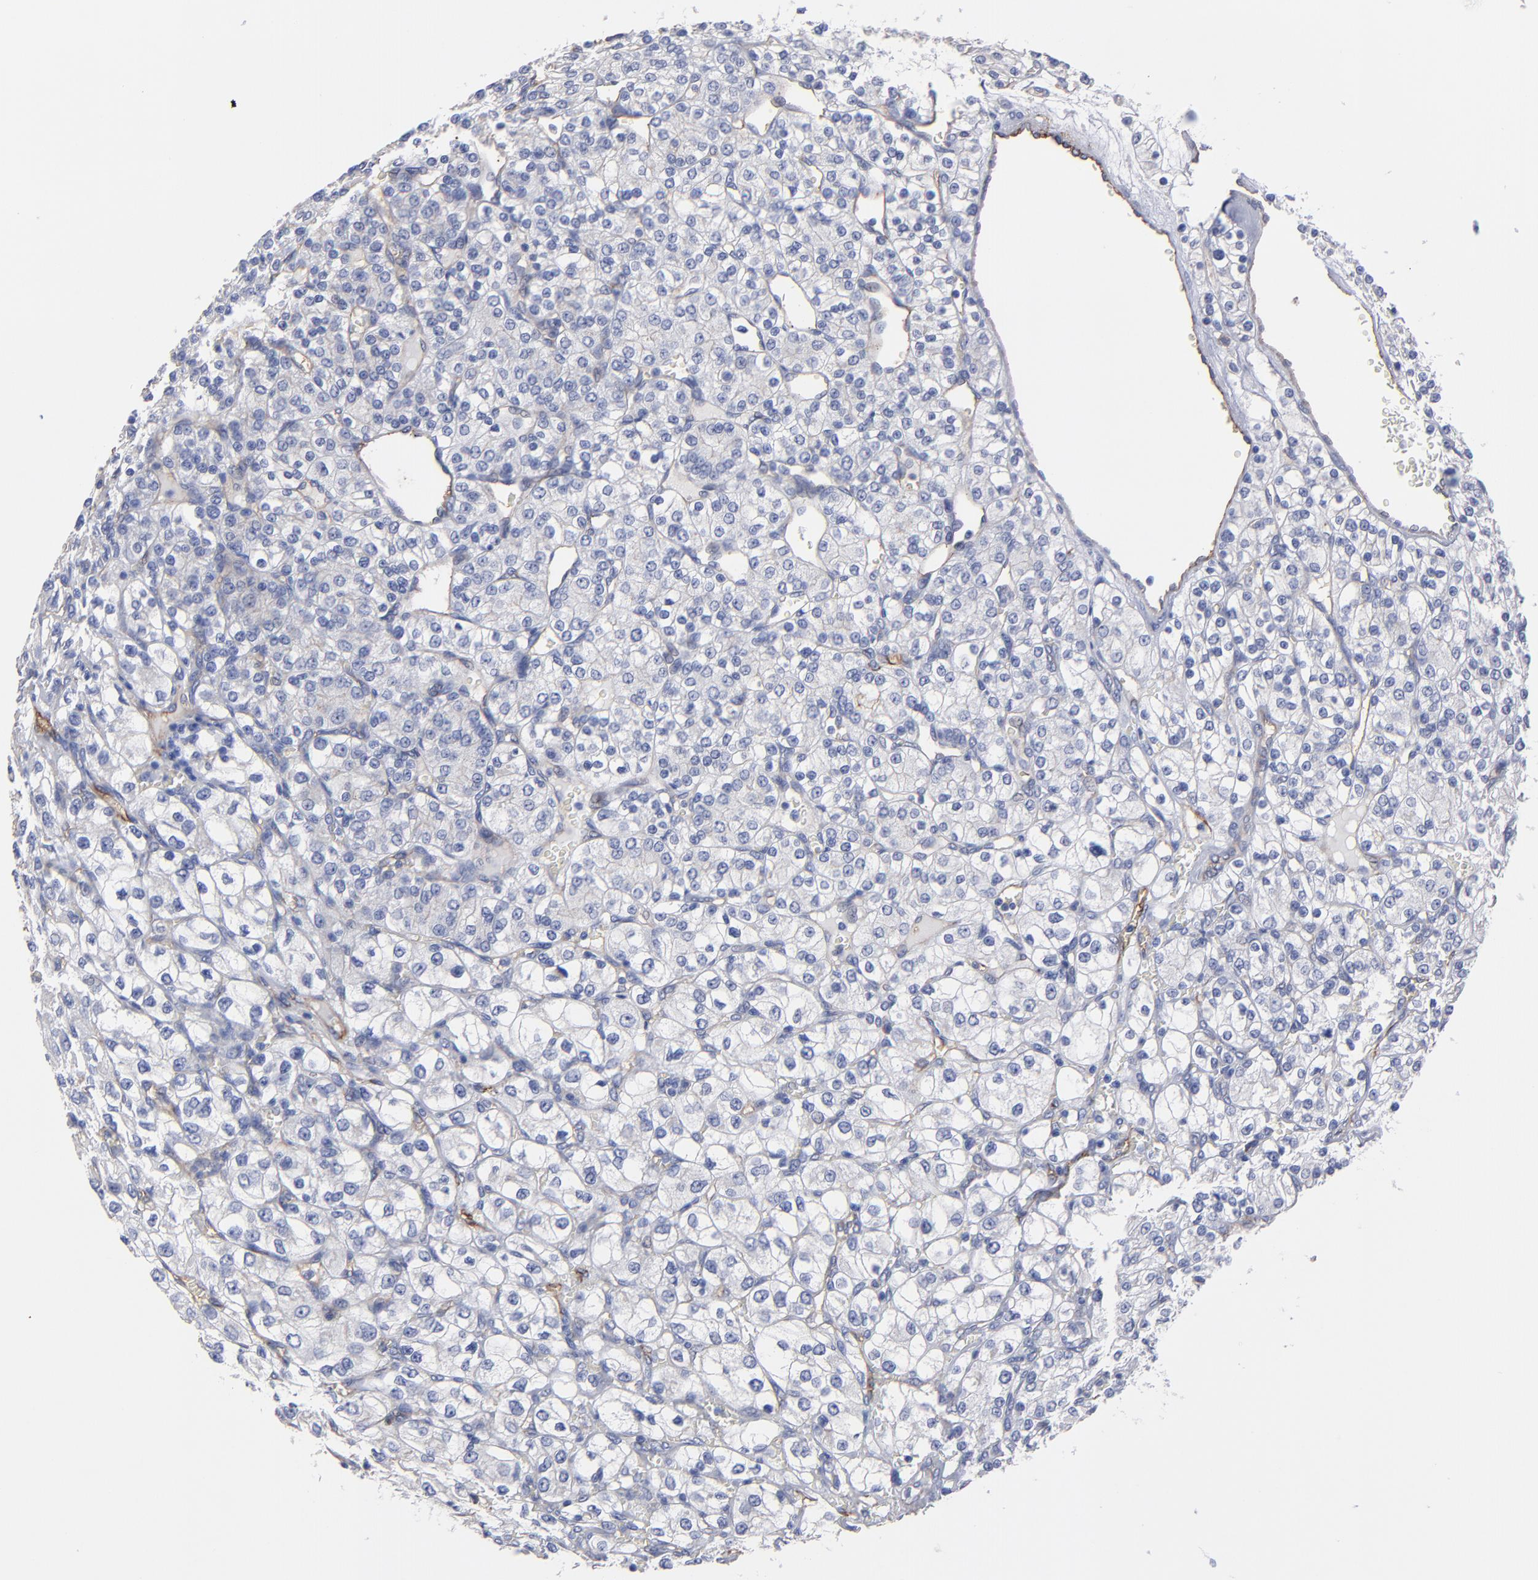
{"staining": {"intensity": "negative", "quantity": "none", "location": "none"}, "tissue": "renal cancer", "cell_type": "Tumor cells", "image_type": "cancer", "snomed": [{"axis": "morphology", "description": "Adenocarcinoma, NOS"}, {"axis": "topography", "description": "Kidney"}], "caption": "The micrograph exhibits no staining of tumor cells in renal adenocarcinoma.", "gene": "TM4SF1", "patient": {"sex": "female", "age": 62}}